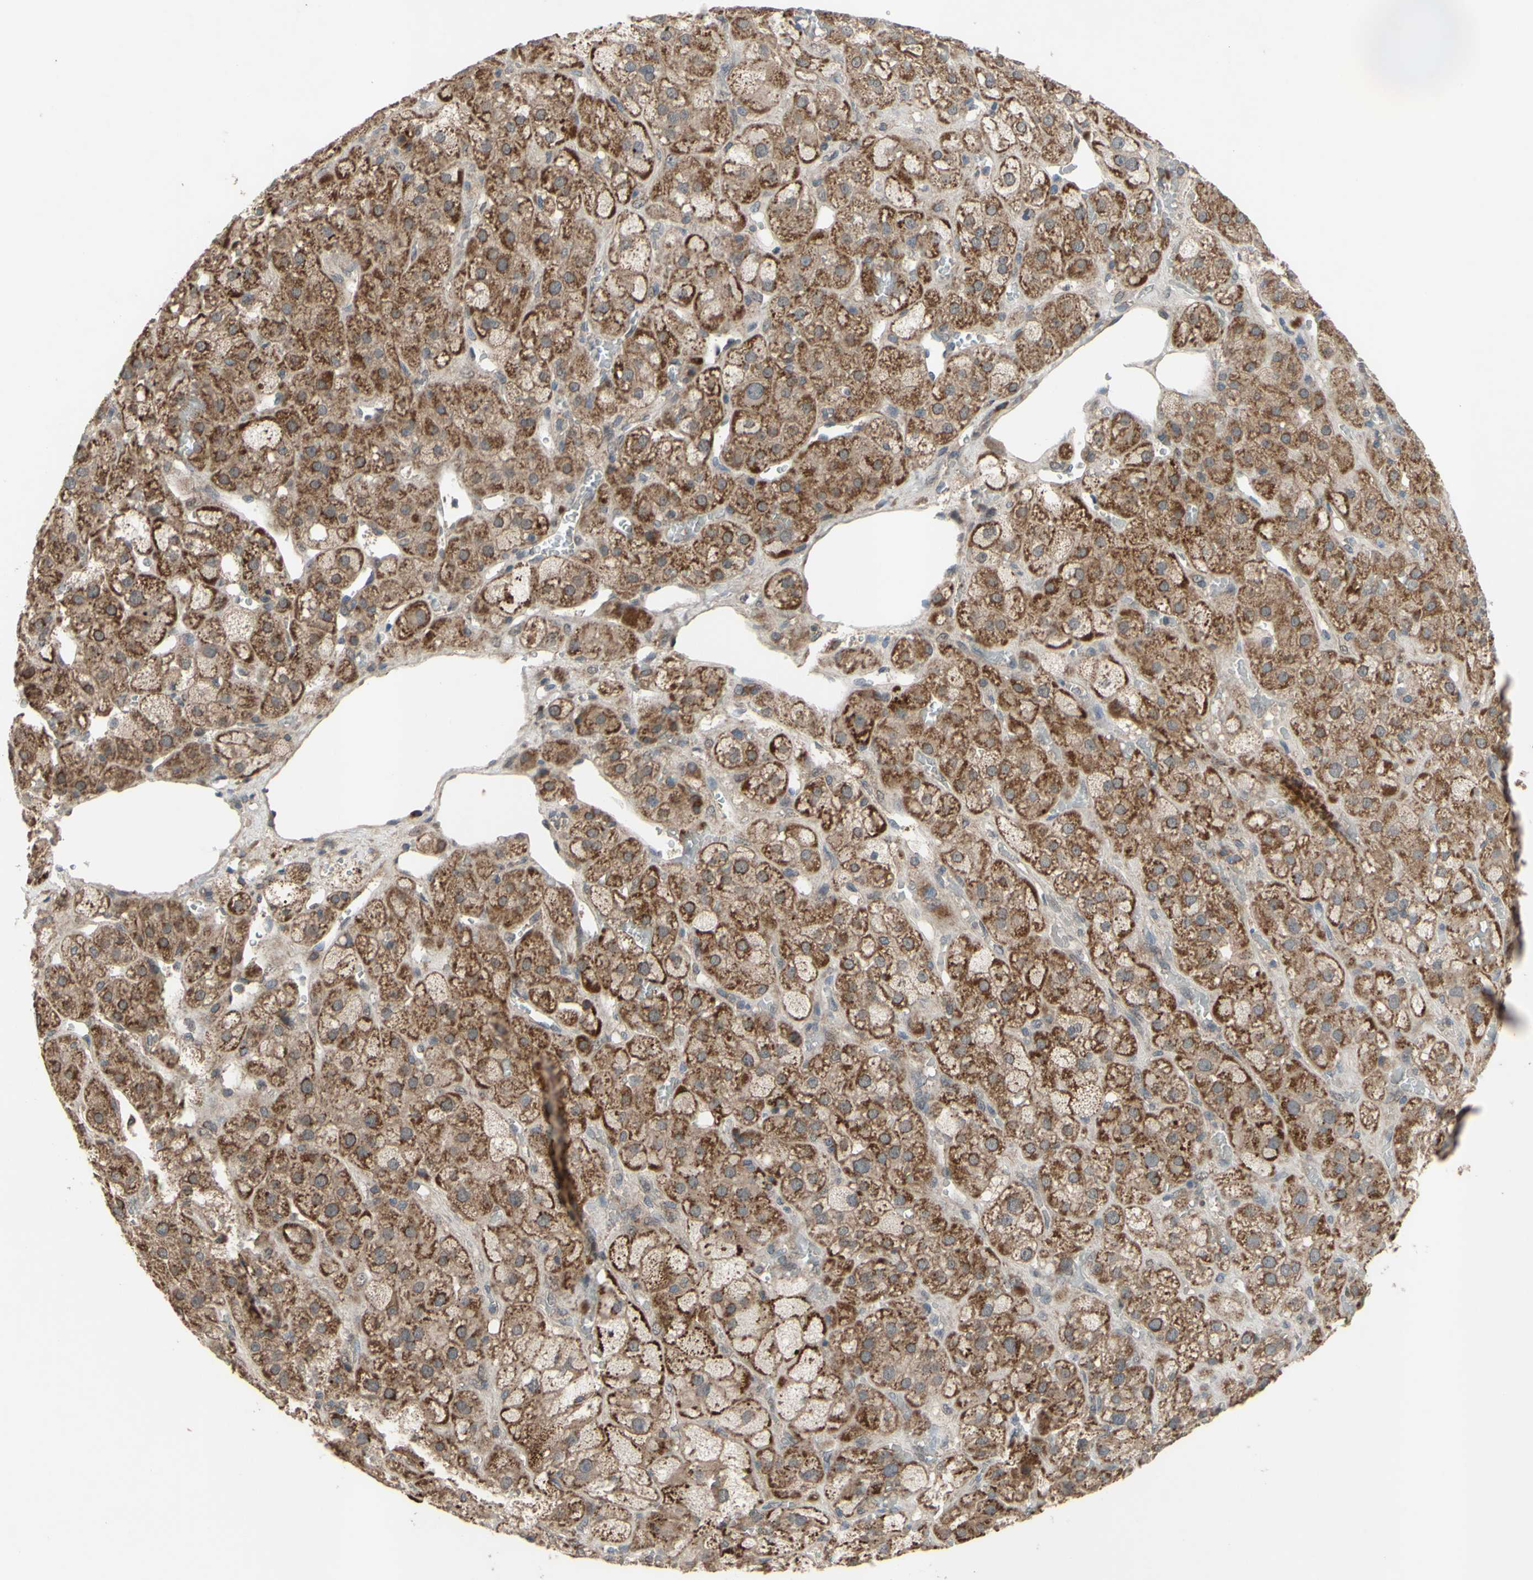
{"staining": {"intensity": "moderate", "quantity": ">75%", "location": "cytoplasmic/membranous"}, "tissue": "adrenal gland", "cell_type": "Glandular cells", "image_type": "normal", "snomed": [{"axis": "morphology", "description": "Normal tissue, NOS"}, {"axis": "topography", "description": "Adrenal gland"}], "caption": "Immunohistochemistry (IHC) histopathology image of unremarkable adrenal gland stained for a protein (brown), which reveals medium levels of moderate cytoplasmic/membranous staining in approximately >75% of glandular cells.", "gene": "CD164", "patient": {"sex": "female", "age": 47}}